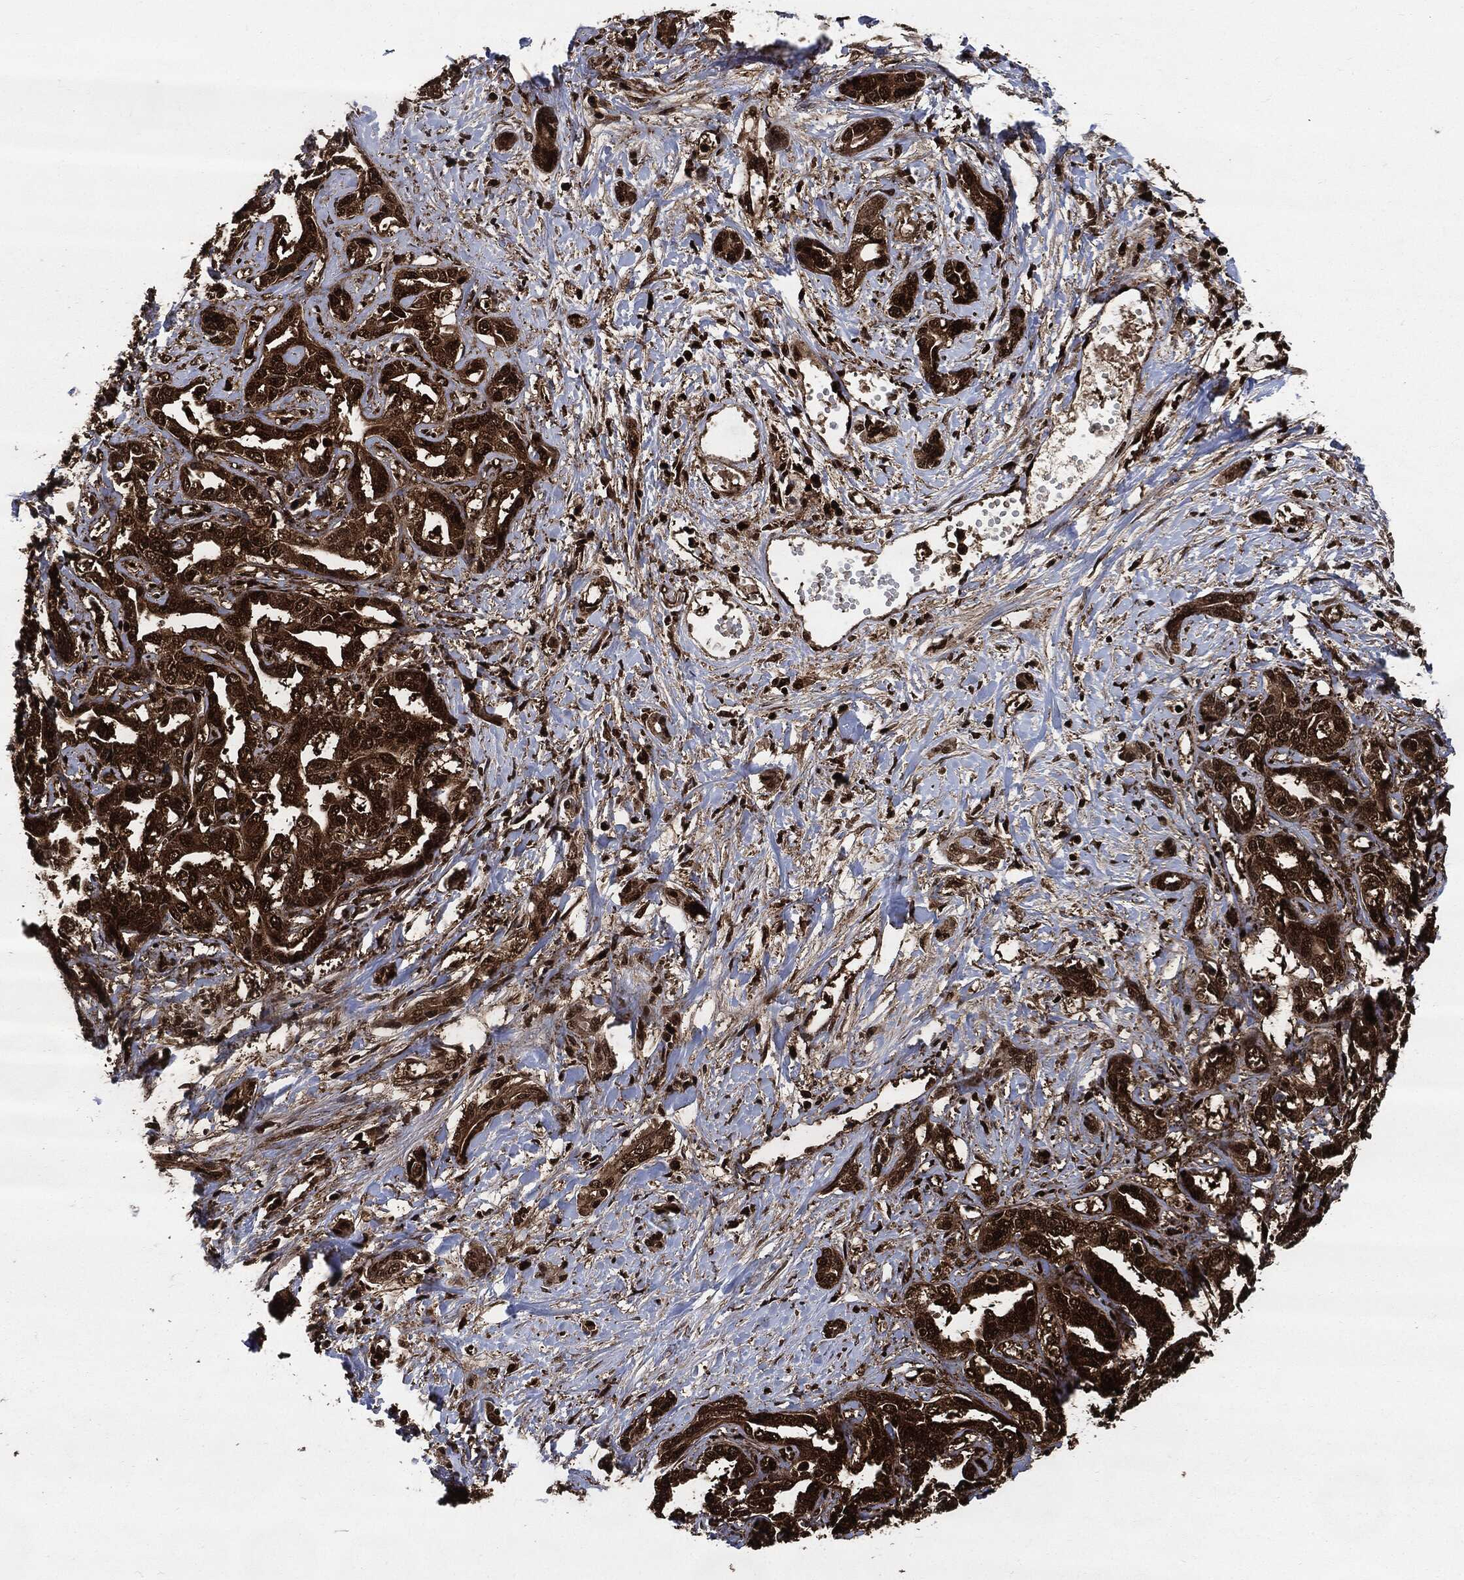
{"staining": {"intensity": "strong", "quantity": ">75%", "location": "cytoplasmic/membranous"}, "tissue": "liver cancer", "cell_type": "Tumor cells", "image_type": "cancer", "snomed": [{"axis": "morphology", "description": "Cholangiocarcinoma"}, {"axis": "topography", "description": "Liver"}], "caption": "Cholangiocarcinoma (liver) tissue displays strong cytoplasmic/membranous expression in approximately >75% of tumor cells, visualized by immunohistochemistry.", "gene": "YWHAB", "patient": {"sex": "male", "age": 59}}